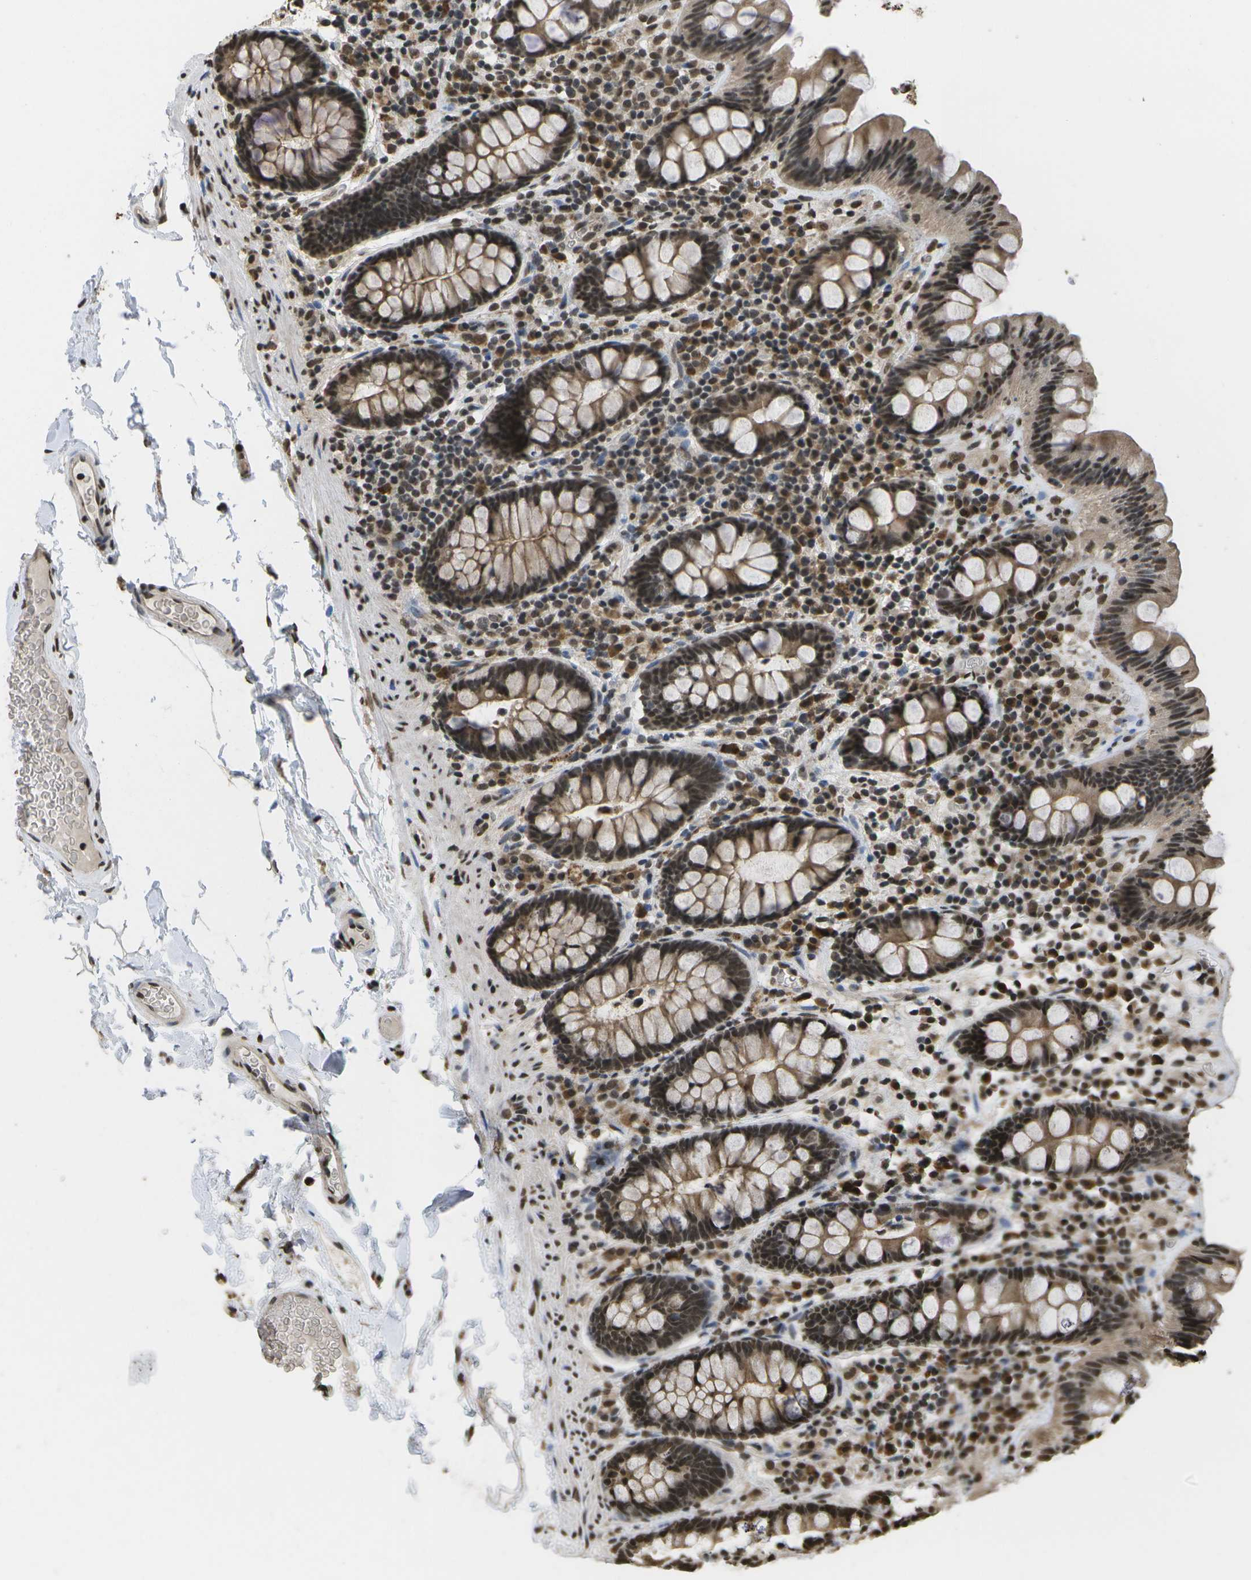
{"staining": {"intensity": "strong", "quantity": ">75%", "location": "nuclear"}, "tissue": "colon", "cell_type": "Endothelial cells", "image_type": "normal", "snomed": [{"axis": "morphology", "description": "Normal tissue, NOS"}, {"axis": "topography", "description": "Colon"}], "caption": "Immunohistochemistry (IHC) (DAB) staining of benign colon reveals strong nuclear protein staining in approximately >75% of endothelial cells. (Brightfield microscopy of DAB IHC at high magnification).", "gene": "SPEN", "patient": {"sex": "female", "age": 80}}